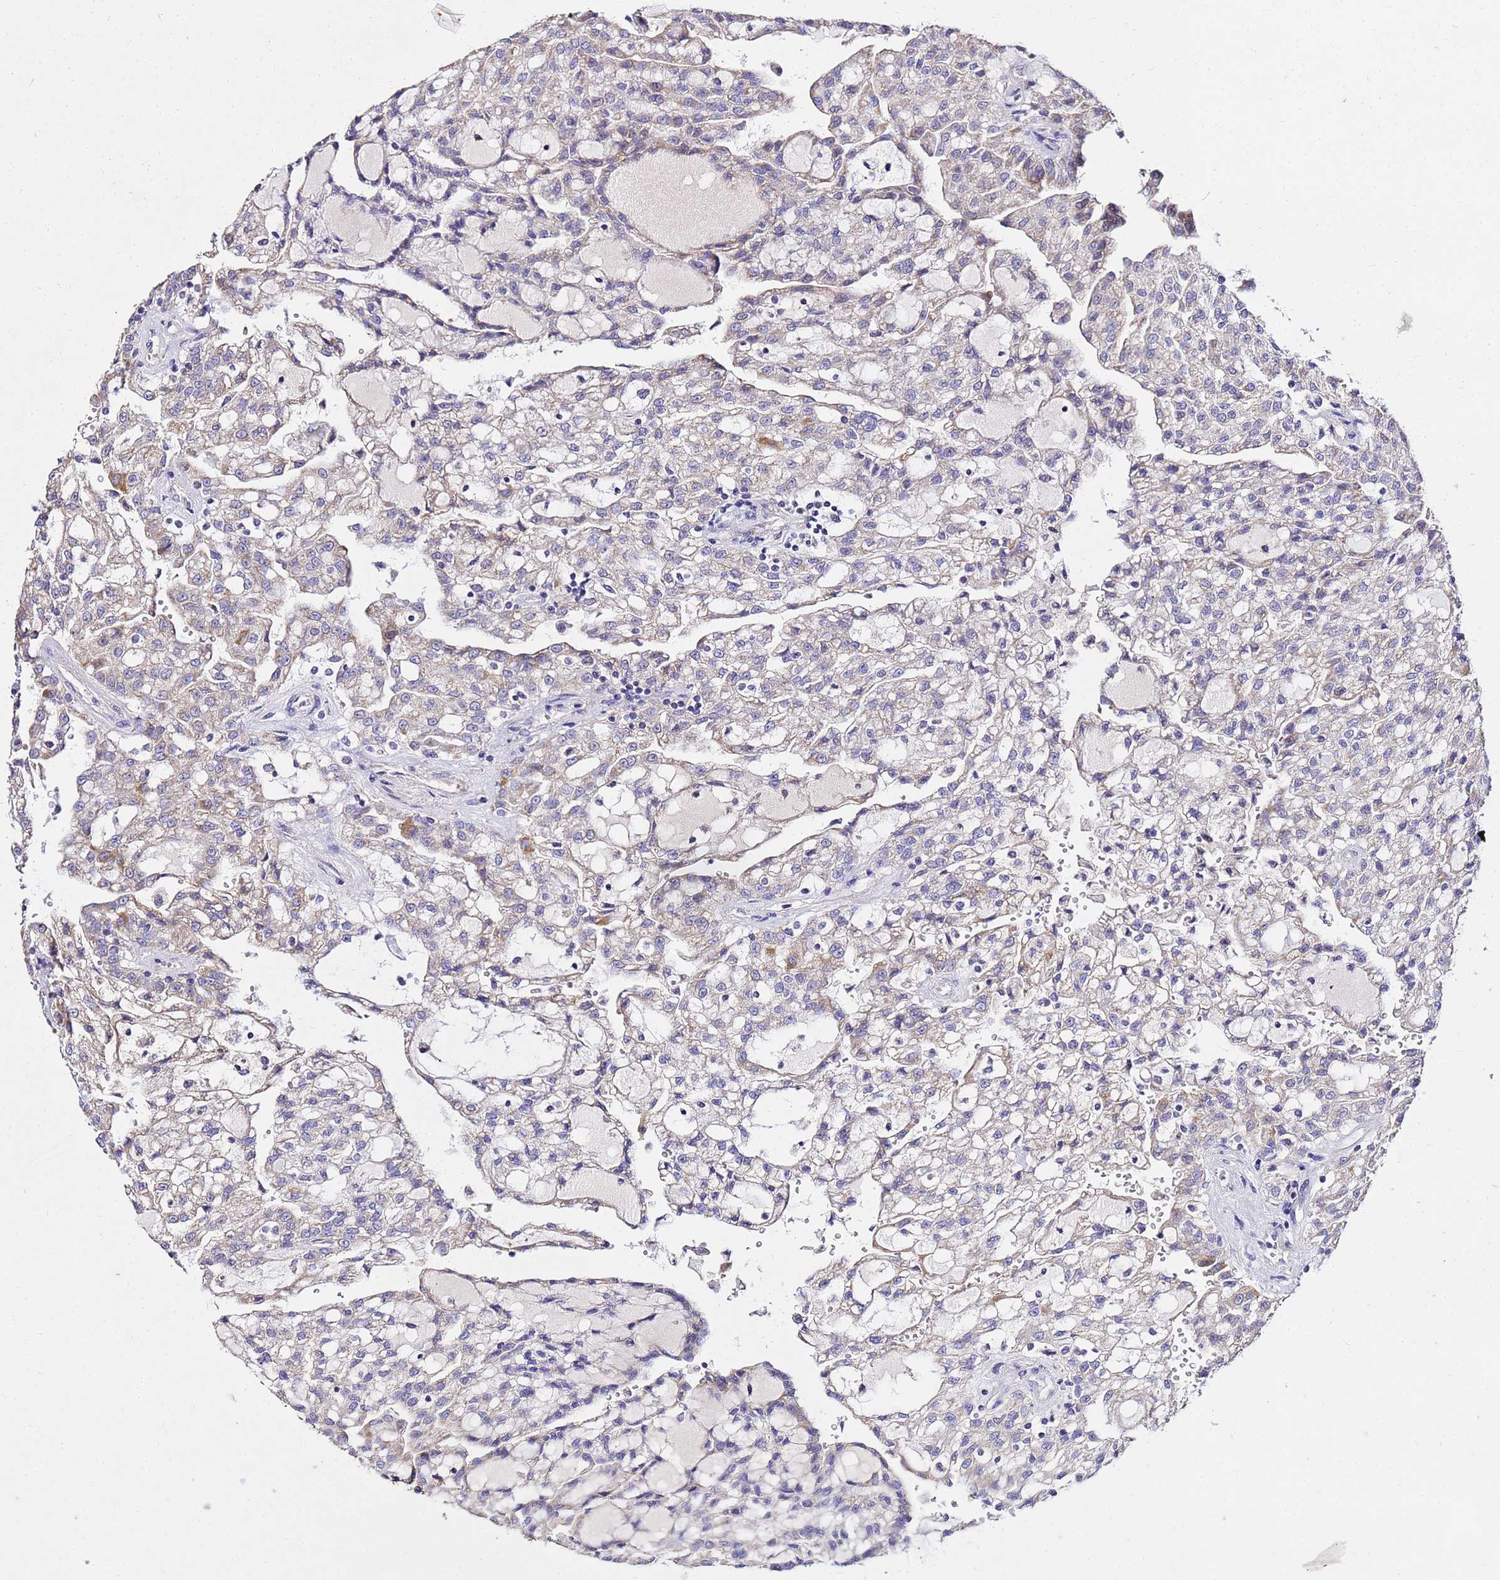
{"staining": {"intensity": "weak", "quantity": "<25%", "location": "cytoplasmic/membranous"}, "tissue": "renal cancer", "cell_type": "Tumor cells", "image_type": "cancer", "snomed": [{"axis": "morphology", "description": "Adenocarcinoma, NOS"}, {"axis": "topography", "description": "Kidney"}], "caption": "Immunohistochemistry (IHC) of renal cancer reveals no positivity in tumor cells.", "gene": "COX14", "patient": {"sex": "male", "age": 63}}